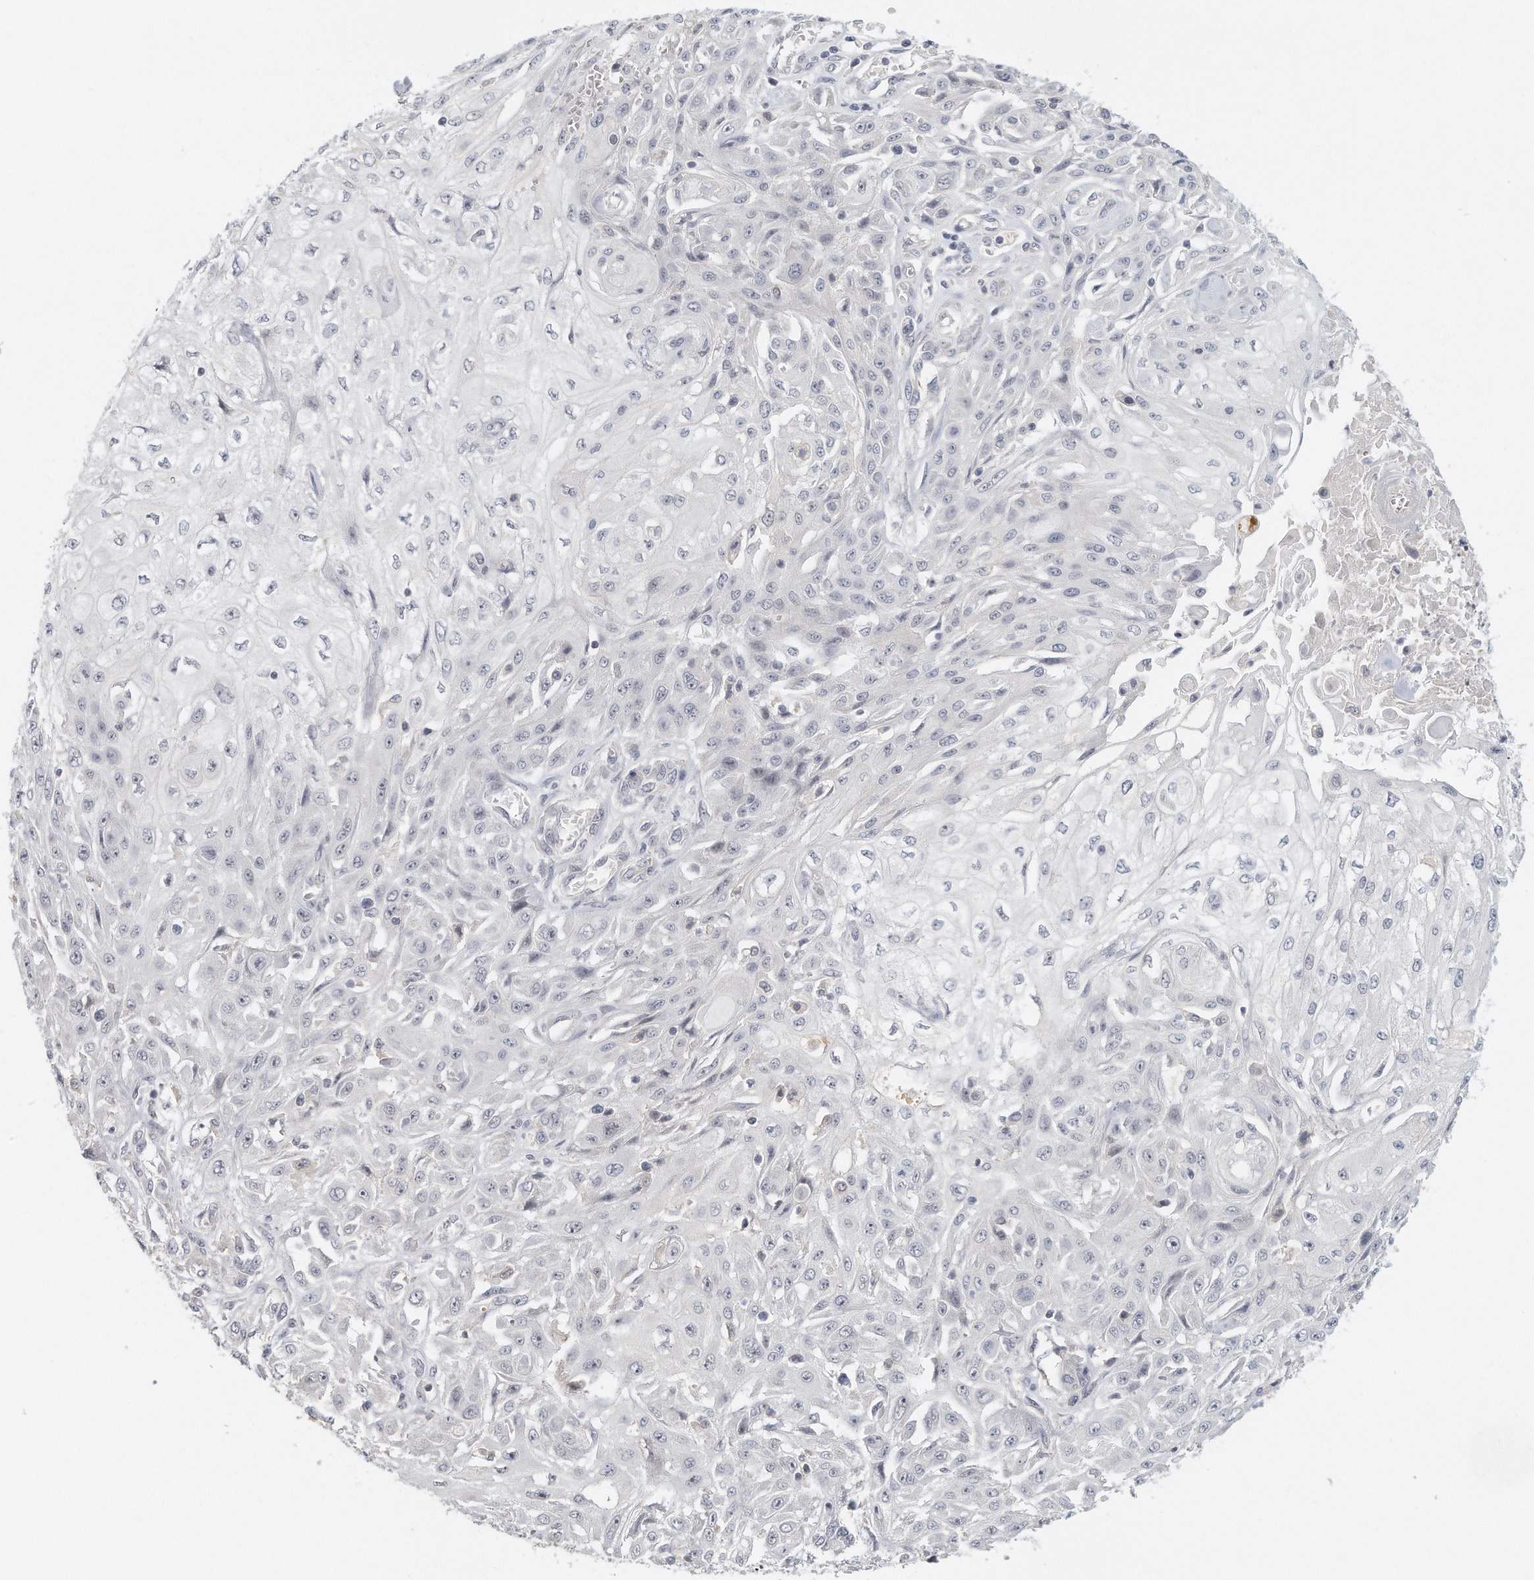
{"staining": {"intensity": "negative", "quantity": "none", "location": "none"}, "tissue": "skin cancer", "cell_type": "Tumor cells", "image_type": "cancer", "snomed": [{"axis": "morphology", "description": "Squamous cell carcinoma, NOS"}, {"axis": "morphology", "description": "Squamous cell carcinoma, metastatic, NOS"}, {"axis": "topography", "description": "Skin"}, {"axis": "topography", "description": "Lymph node"}], "caption": "A photomicrograph of human skin cancer (squamous cell carcinoma) is negative for staining in tumor cells. (DAB immunohistochemistry visualized using brightfield microscopy, high magnification).", "gene": "DDX43", "patient": {"sex": "male", "age": 75}}